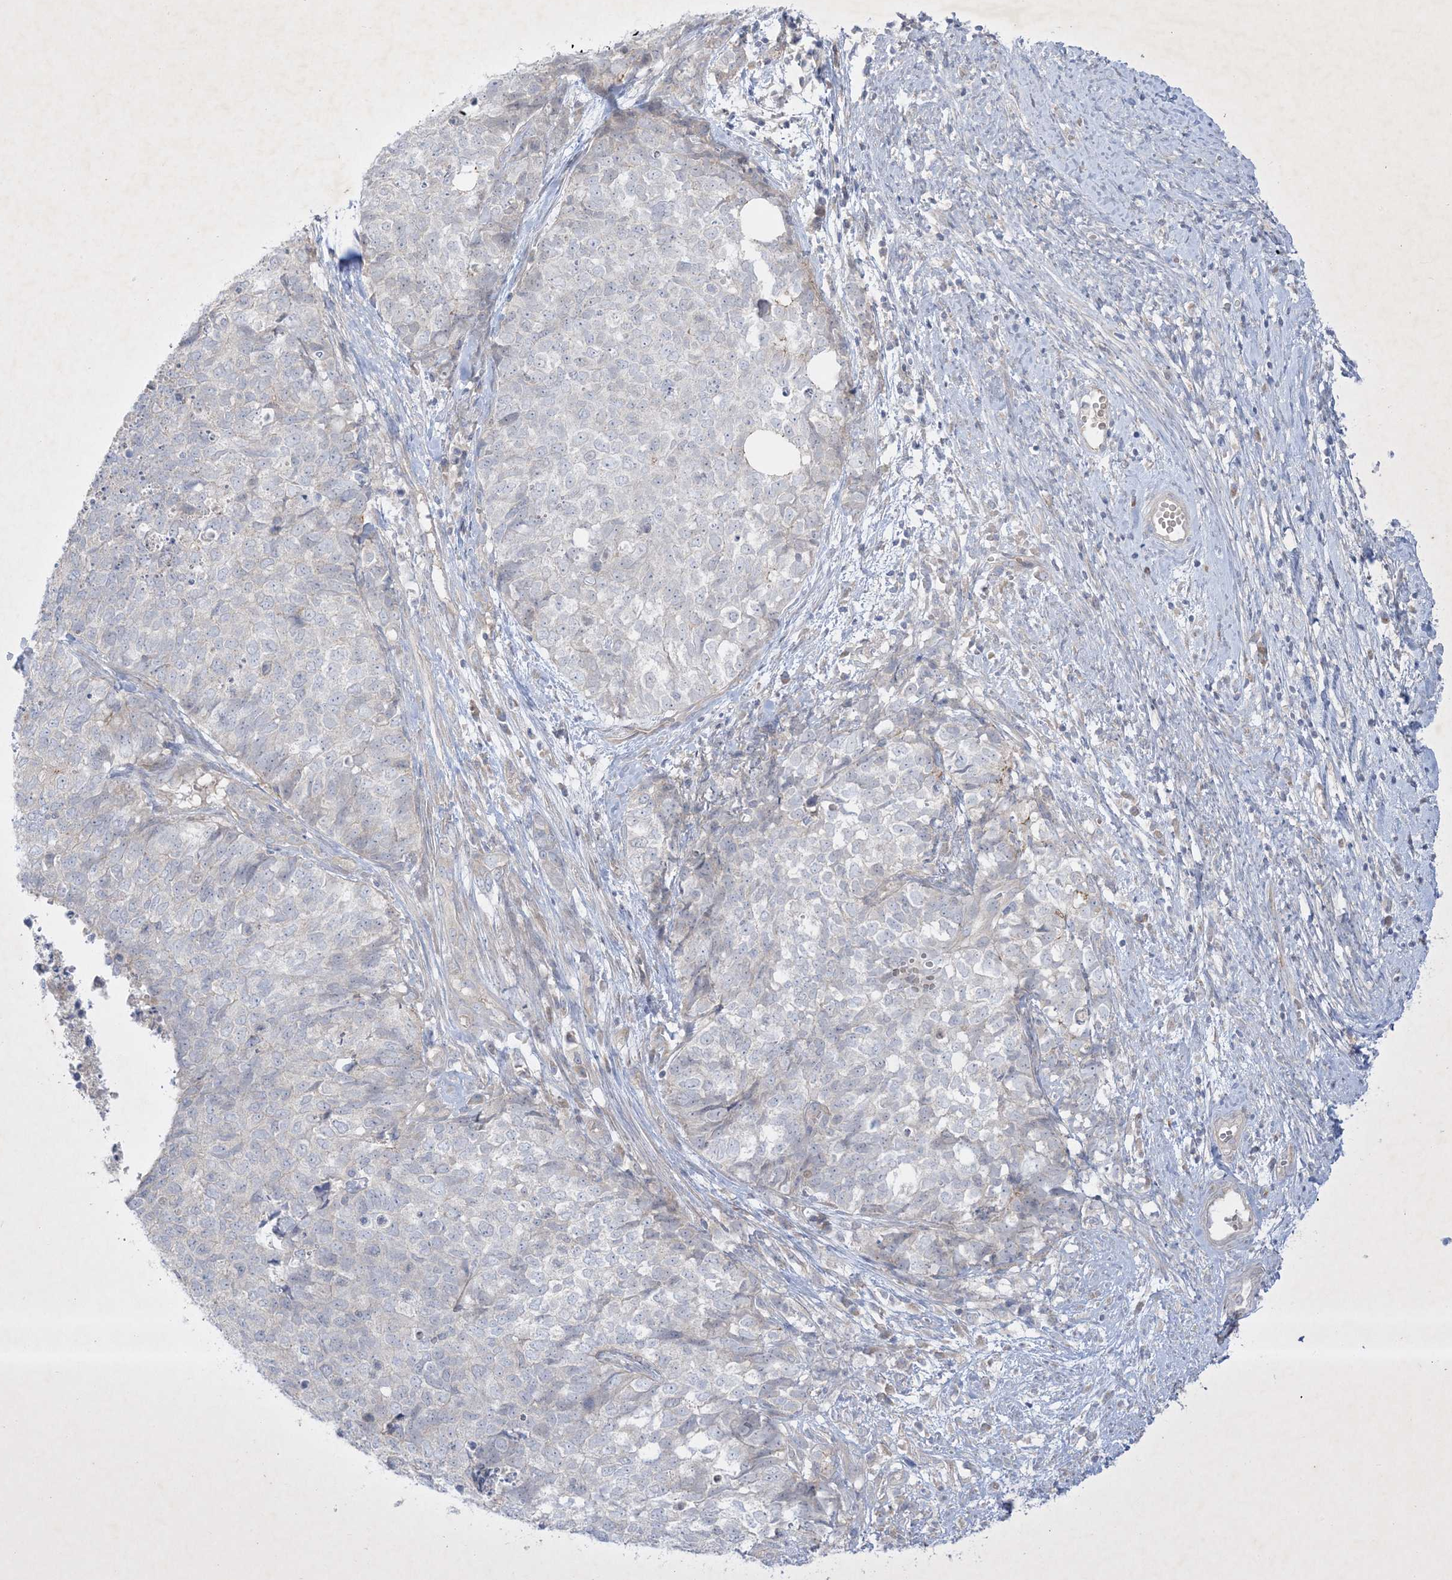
{"staining": {"intensity": "negative", "quantity": "none", "location": "none"}, "tissue": "cervical cancer", "cell_type": "Tumor cells", "image_type": "cancer", "snomed": [{"axis": "morphology", "description": "Squamous cell carcinoma, NOS"}, {"axis": "topography", "description": "Cervix"}], "caption": "Protein analysis of cervical cancer reveals no significant expression in tumor cells.", "gene": "PLEKHA3", "patient": {"sex": "female", "age": 63}}